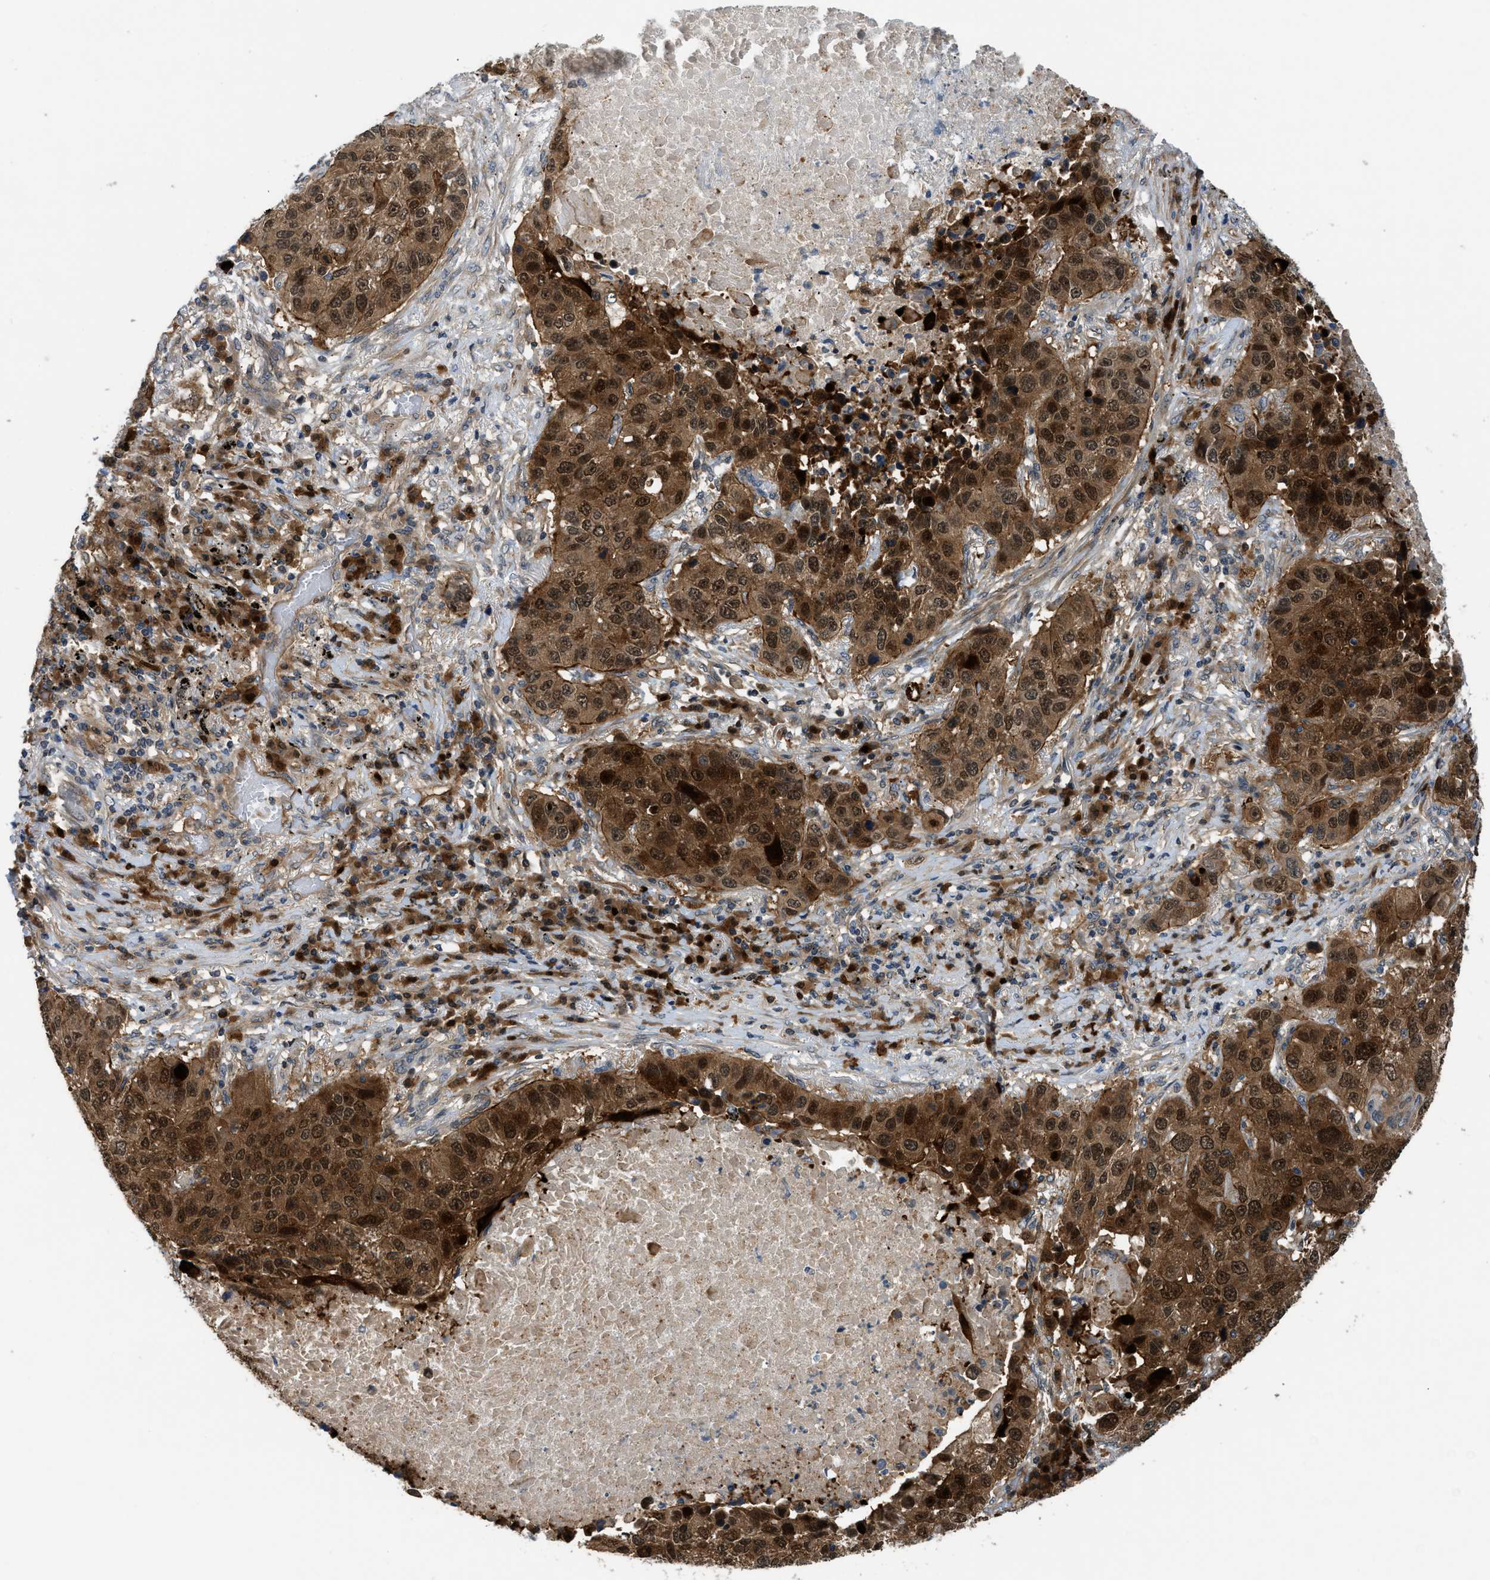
{"staining": {"intensity": "moderate", "quantity": ">75%", "location": "cytoplasmic/membranous,nuclear"}, "tissue": "lung cancer", "cell_type": "Tumor cells", "image_type": "cancer", "snomed": [{"axis": "morphology", "description": "Squamous cell carcinoma, NOS"}, {"axis": "topography", "description": "Lung"}], "caption": "Lung squamous cell carcinoma tissue displays moderate cytoplasmic/membranous and nuclear positivity in approximately >75% of tumor cells, visualized by immunohistochemistry.", "gene": "TRAK2", "patient": {"sex": "male", "age": 57}}